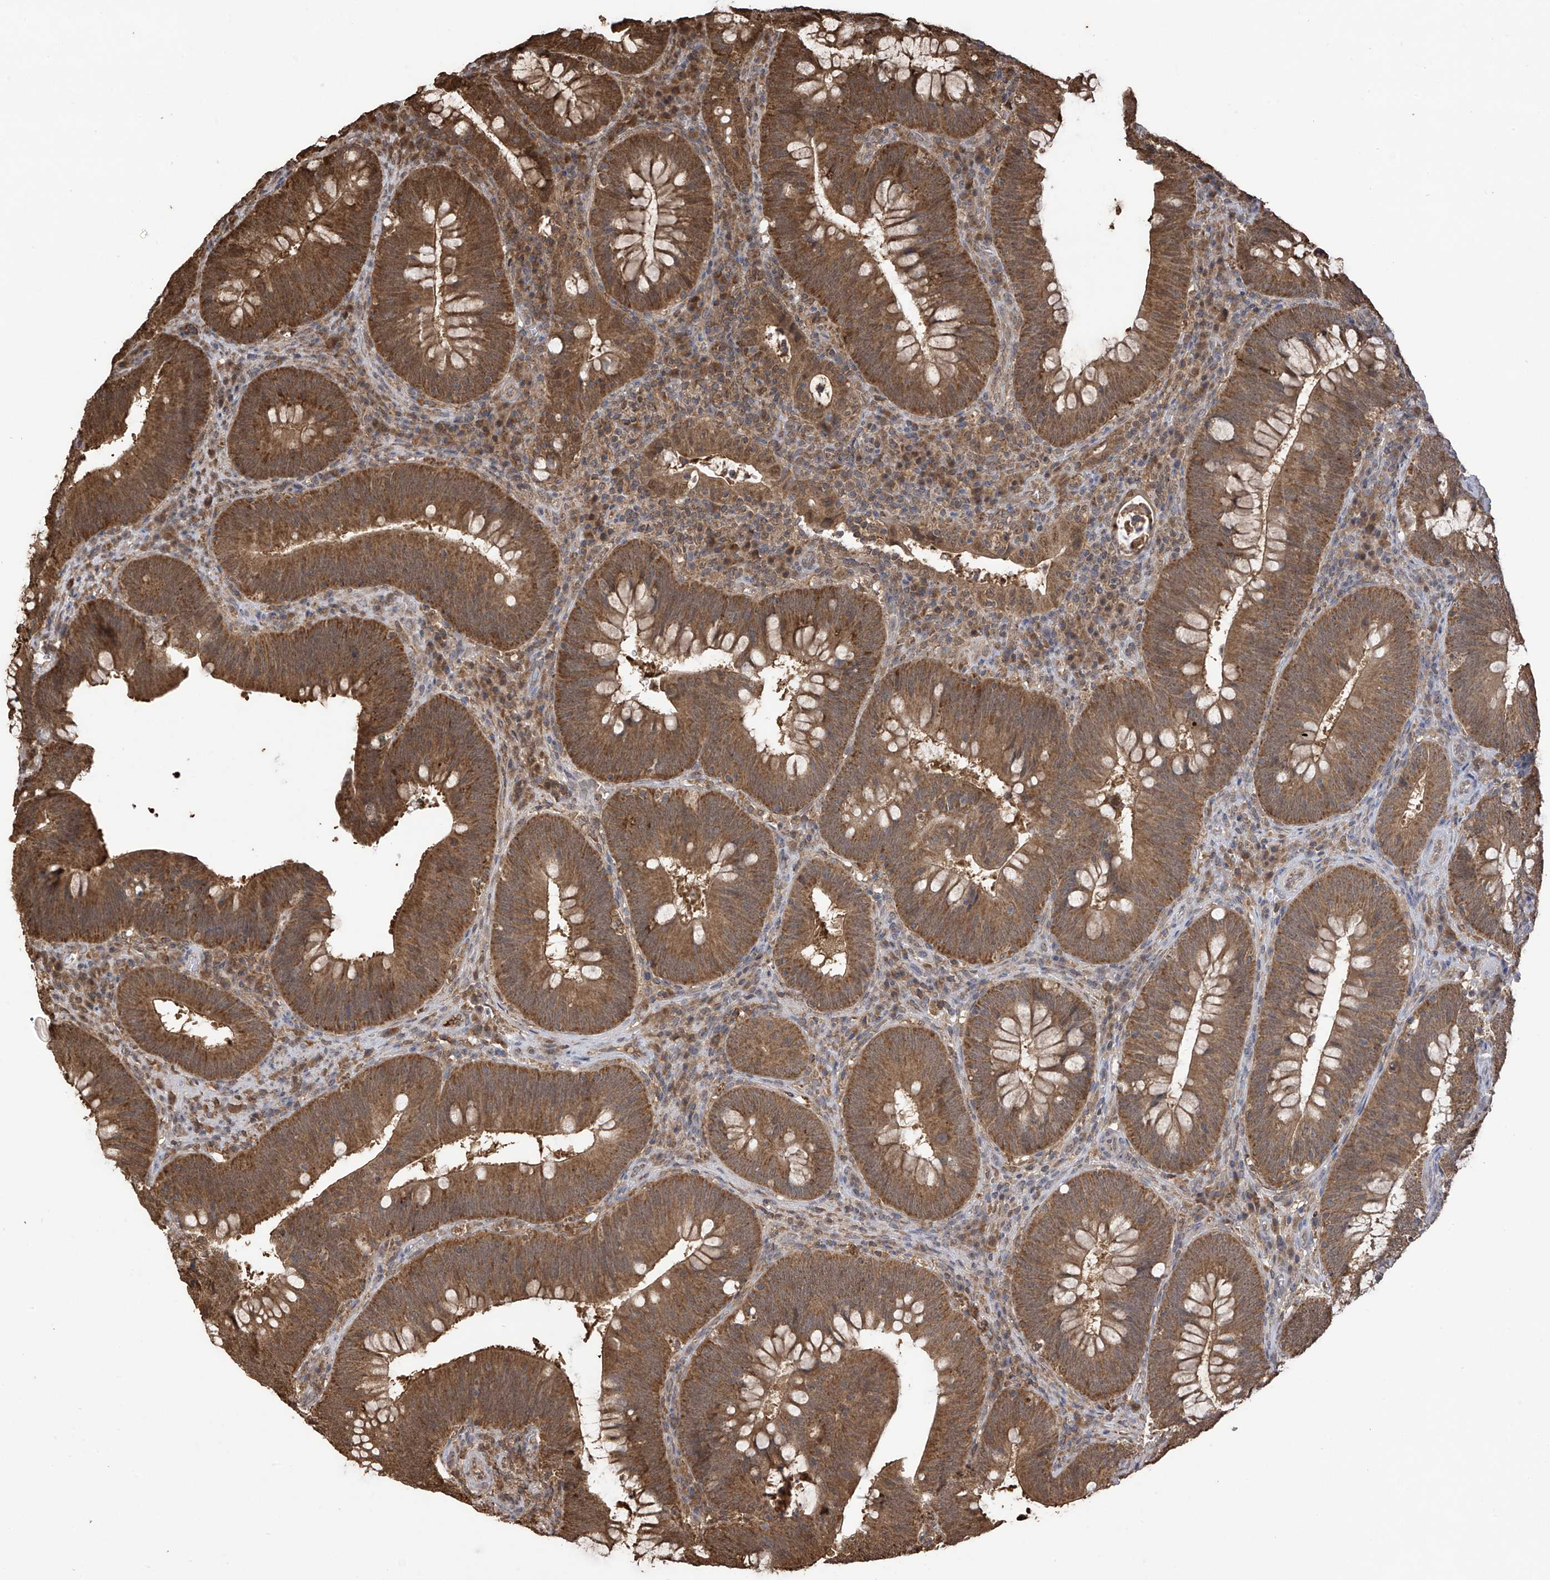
{"staining": {"intensity": "moderate", "quantity": ">75%", "location": "cytoplasmic/membranous"}, "tissue": "colorectal cancer", "cell_type": "Tumor cells", "image_type": "cancer", "snomed": [{"axis": "morphology", "description": "Normal tissue, NOS"}, {"axis": "topography", "description": "Colon"}], "caption": "High-magnification brightfield microscopy of colorectal cancer stained with DAB (3,3'-diaminobenzidine) (brown) and counterstained with hematoxylin (blue). tumor cells exhibit moderate cytoplasmic/membranous staining is present in about>75% of cells.", "gene": "PNPT1", "patient": {"sex": "female", "age": 82}}